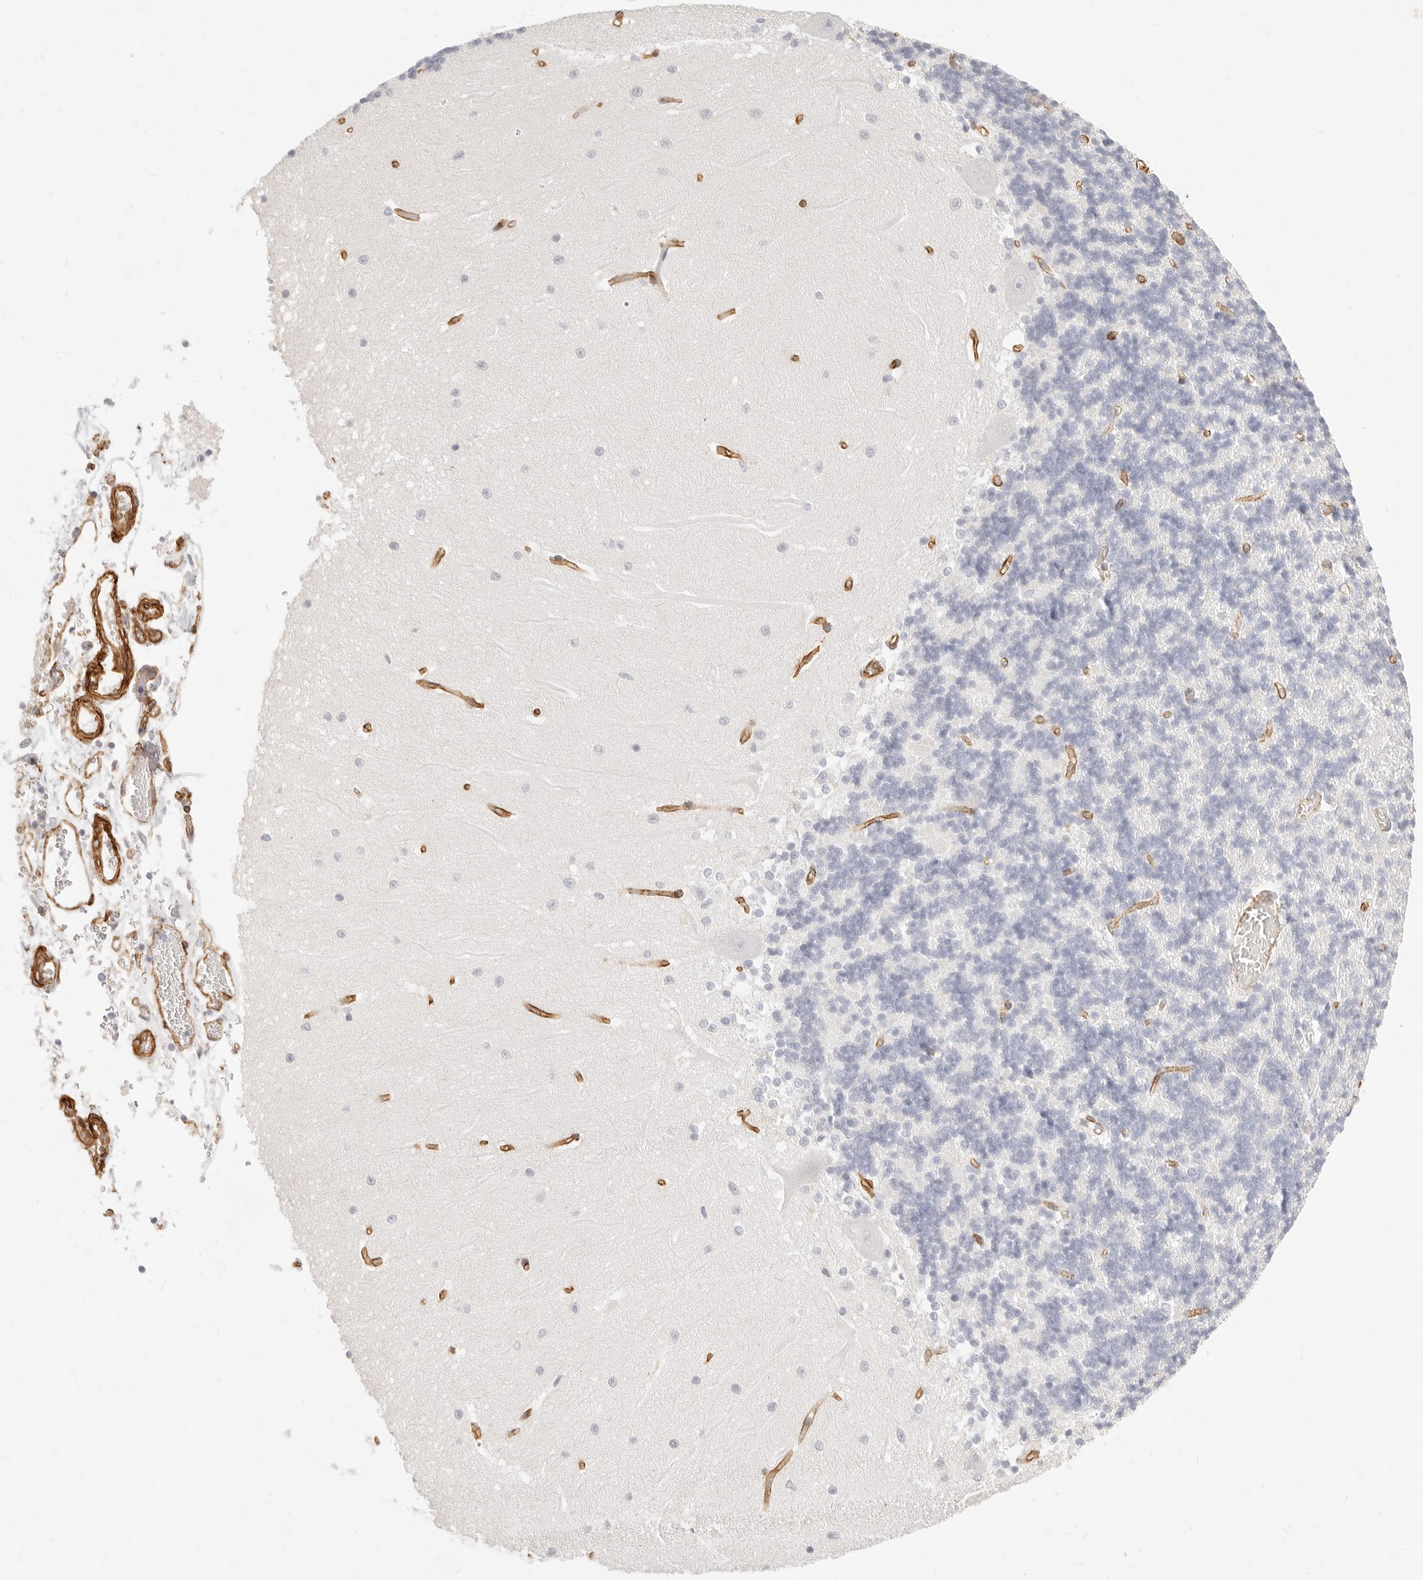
{"staining": {"intensity": "negative", "quantity": "none", "location": "none"}, "tissue": "cerebellum", "cell_type": "Cells in granular layer", "image_type": "normal", "snomed": [{"axis": "morphology", "description": "Normal tissue, NOS"}, {"axis": "topography", "description": "Cerebellum"}], "caption": "Immunohistochemical staining of normal human cerebellum displays no significant expression in cells in granular layer.", "gene": "NUS1", "patient": {"sex": "male", "age": 37}}